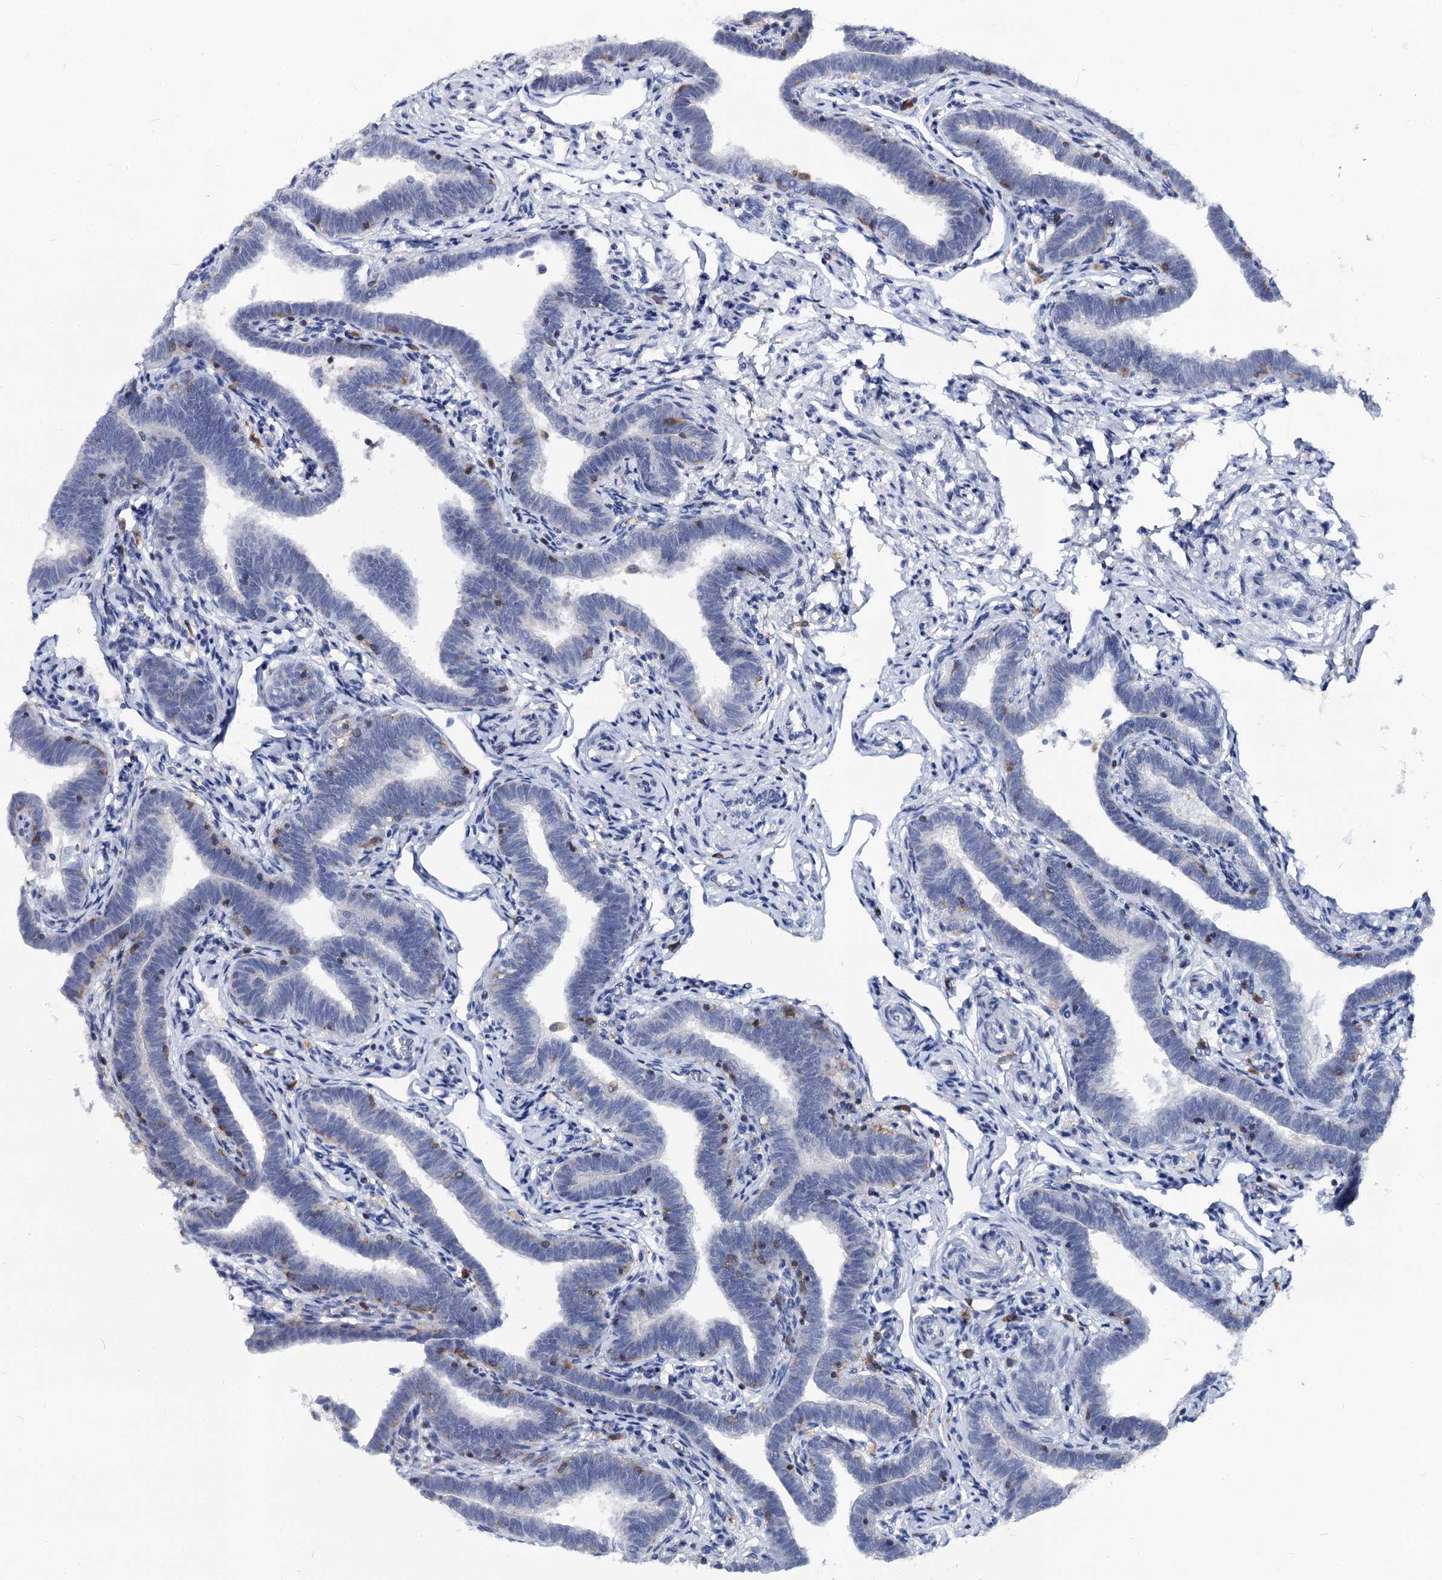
{"staining": {"intensity": "negative", "quantity": "none", "location": "none"}, "tissue": "fallopian tube", "cell_type": "Glandular cells", "image_type": "normal", "snomed": [{"axis": "morphology", "description": "Normal tissue, NOS"}, {"axis": "topography", "description": "Fallopian tube"}], "caption": "Glandular cells show no significant positivity in normal fallopian tube. (DAB immunohistochemistry with hematoxylin counter stain).", "gene": "RHOG", "patient": {"sex": "female", "age": 36}}